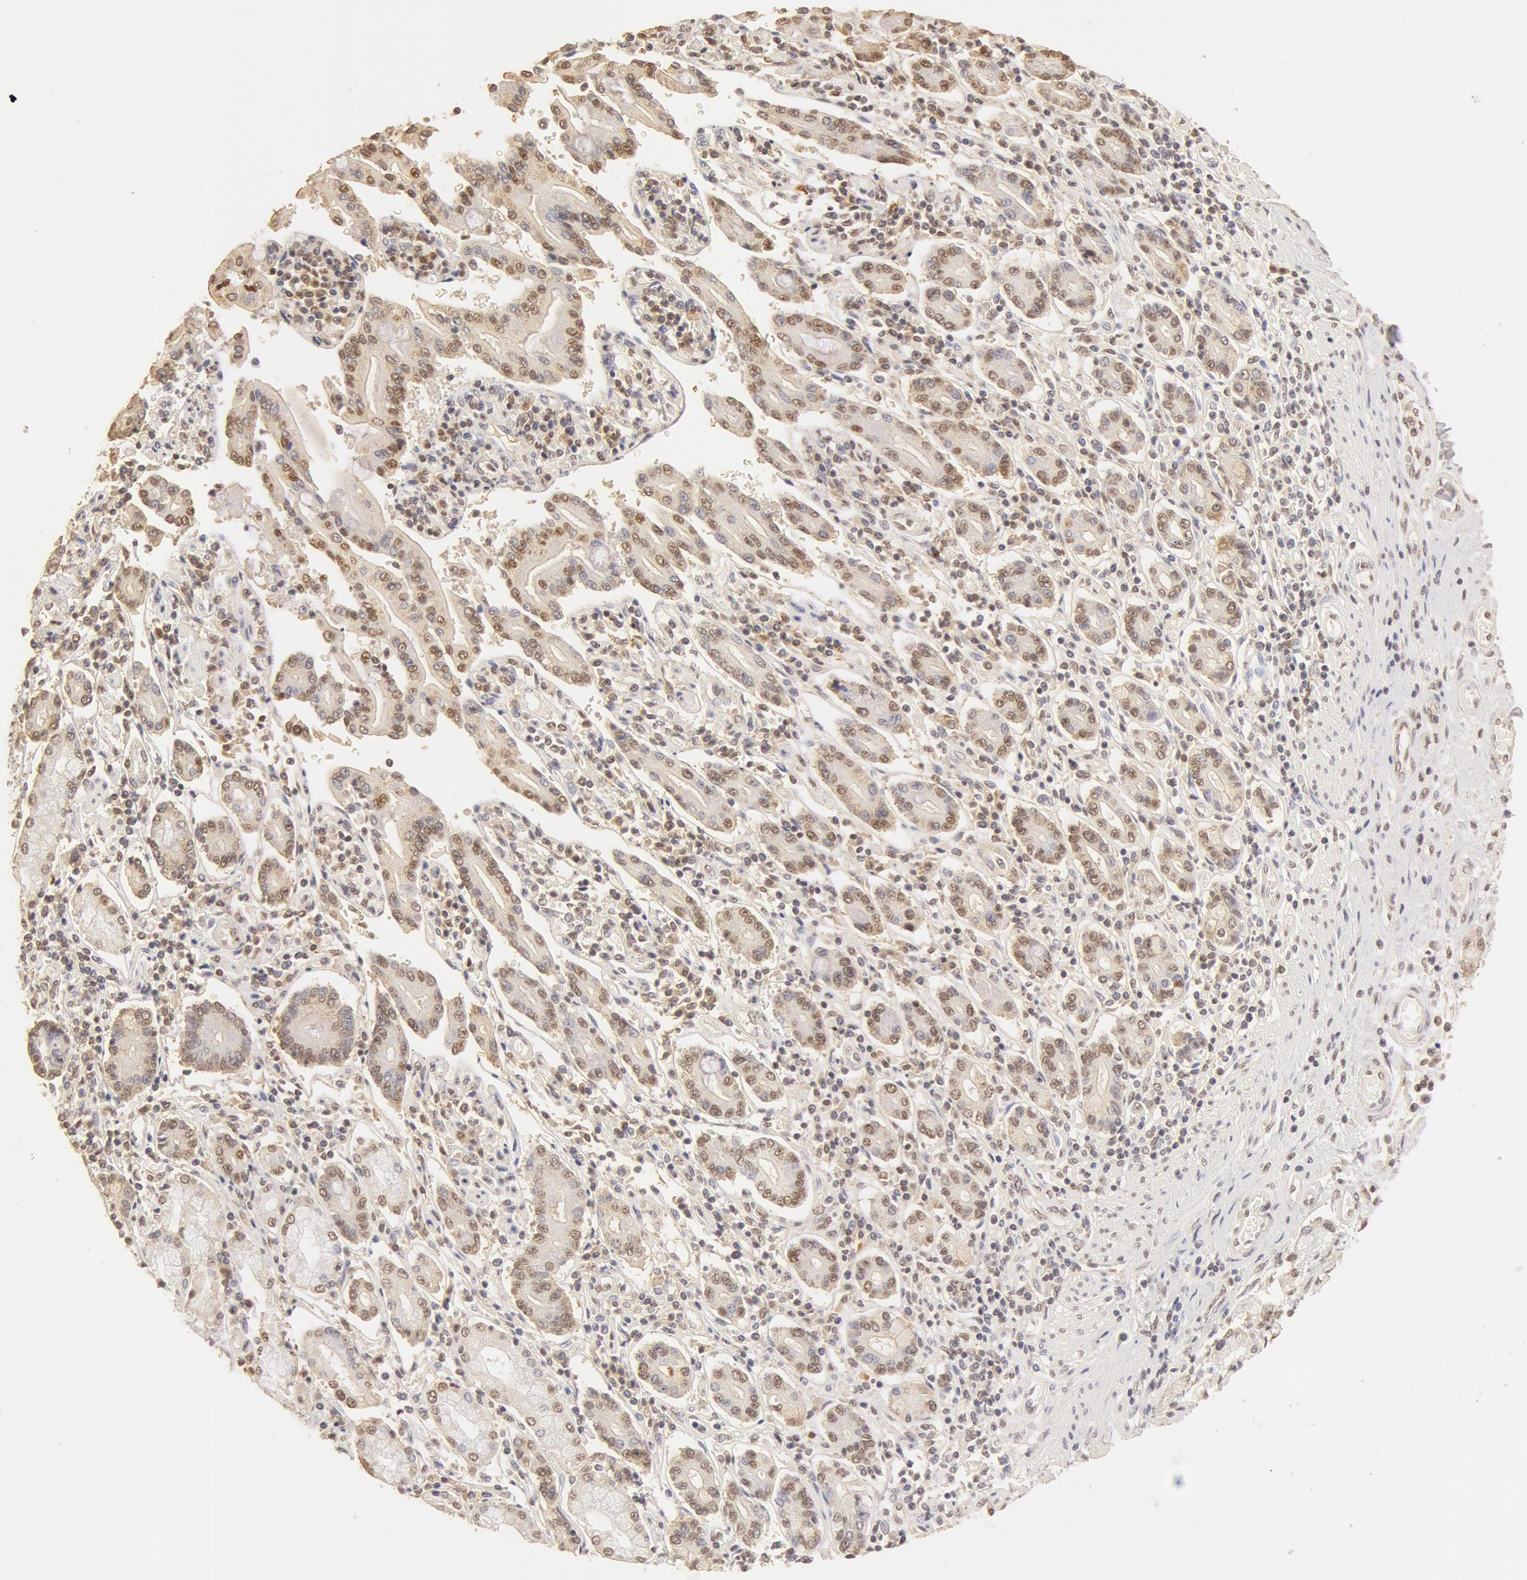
{"staining": {"intensity": "moderate", "quantity": ">75%", "location": "cytoplasmic/membranous,nuclear"}, "tissue": "pancreatic cancer", "cell_type": "Tumor cells", "image_type": "cancer", "snomed": [{"axis": "morphology", "description": "Adenocarcinoma, NOS"}, {"axis": "topography", "description": "Pancreas"}], "caption": "A high-resolution histopathology image shows immunohistochemistry staining of pancreatic cancer (adenocarcinoma), which demonstrates moderate cytoplasmic/membranous and nuclear expression in about >75% of tumor cells.", "gene": "SNRNP70", "patient": {"sex": "female", "age": 57}}